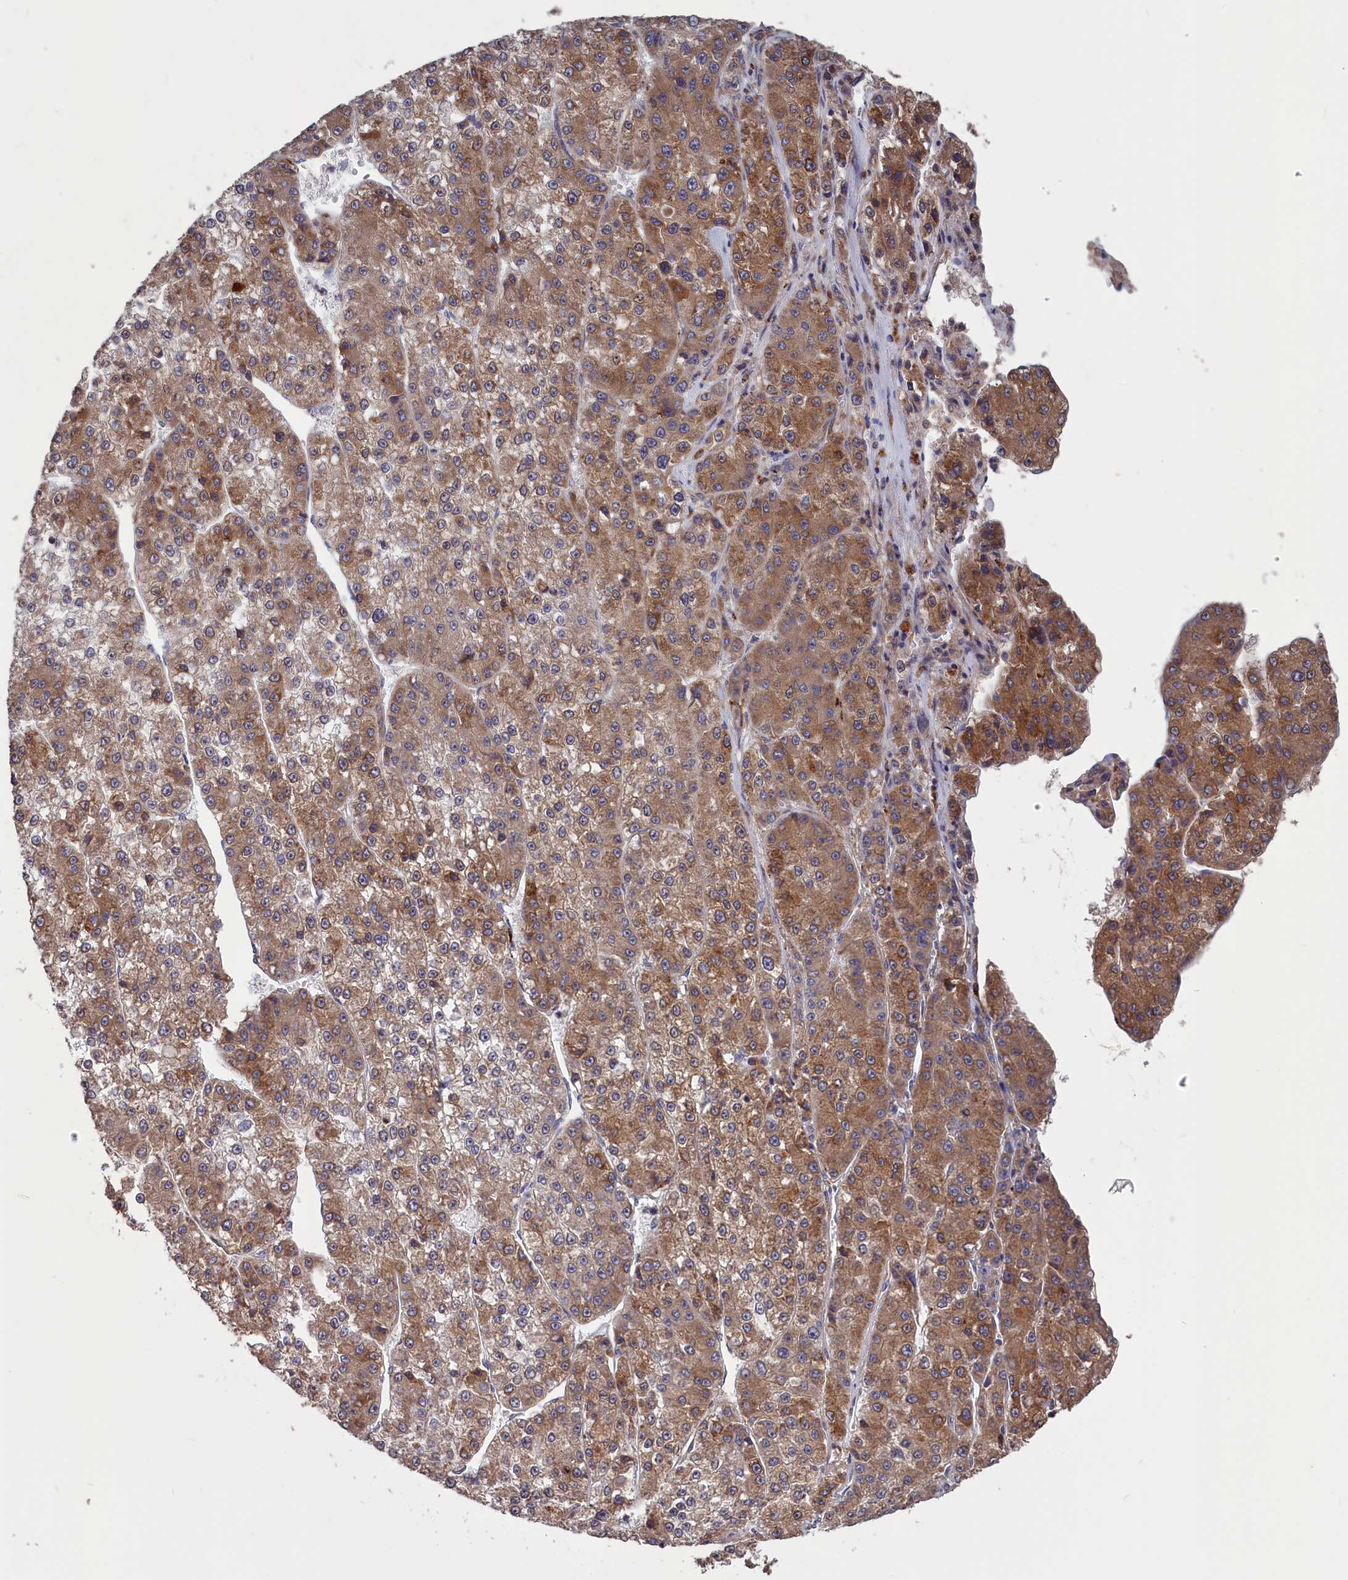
{"staining": {"intensity": "moderate", "quantity": ">75%", "location": "cytoplasmic/membranous"}, "tissue": "liver cancer", "cell_type": "Tumor cells", "image_type": "cancer", "snomed": [{"axis": "morphology", "description": "Carcinoma, Hepatocellular, NOS"}, {"axis": "topography", "description": "Liver"}], "caption": "Protein staining of liver cancer tissue demonstrates moderate cytoplasmic/membranous staining in about >75% of tumor cells.", "gene": "CACTIN", "patient": {"sex": "female", "age": 73}}